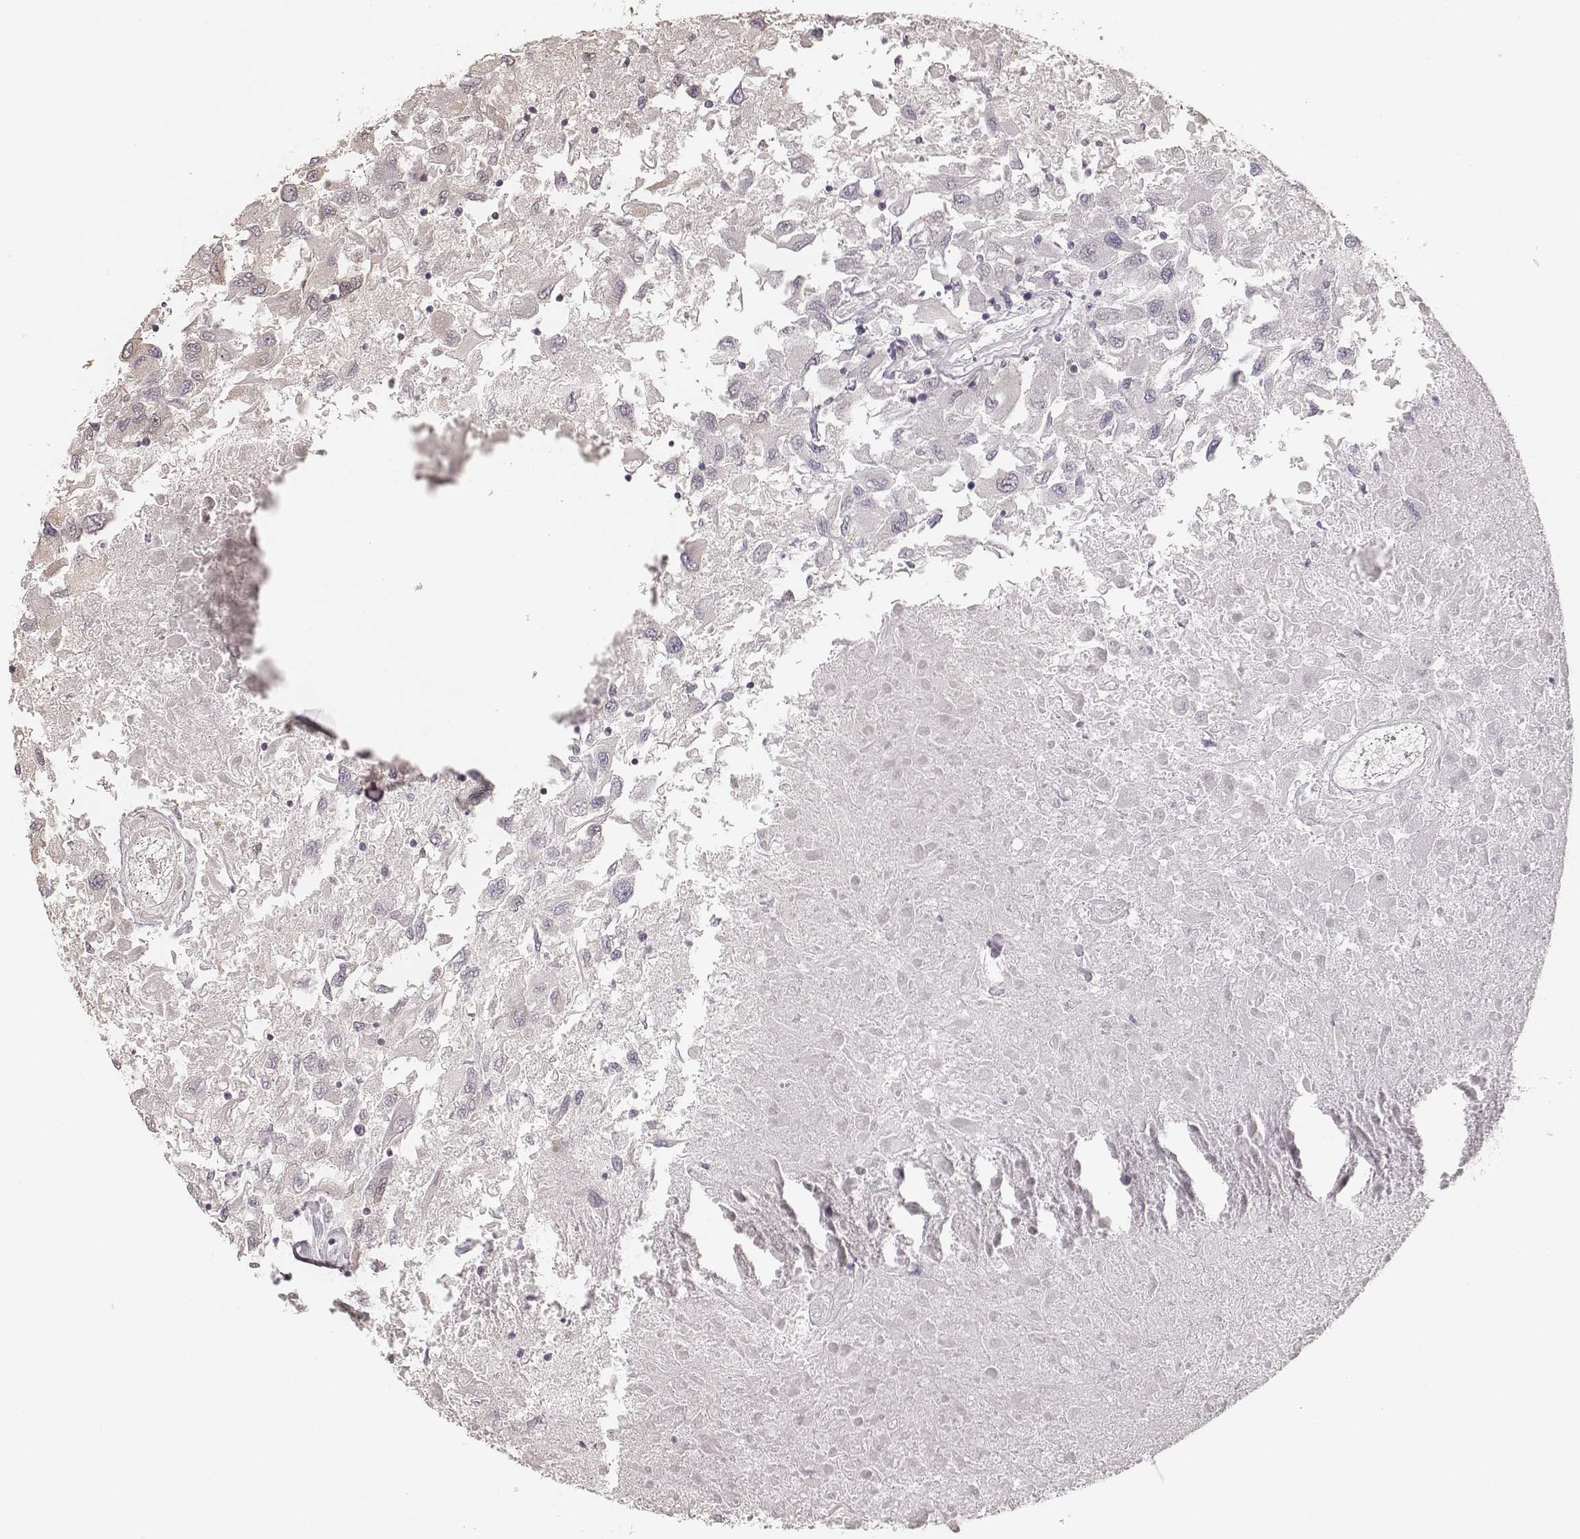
{"staining": {"intensity": "weak", "quantity": "25%-75%", "location": "cytoplasmic/membranous"}, "tissue": "renal cancer", "cell_type": "Tumor cells", "image_type": "cancer", "snomed": [{"axis": "morphology", "description": "Adenocarcinoma, NOS"}, {"axis": "topography", "description": "Kidney"}], "caption": "Protein staining of renal adenocarcinoma tissue shows weak cytoplasmic/membranous positivity in about 25%-75% of tumor cells.", "gene": "CARS1", "patient": {"sex": "female", "age": 76}}